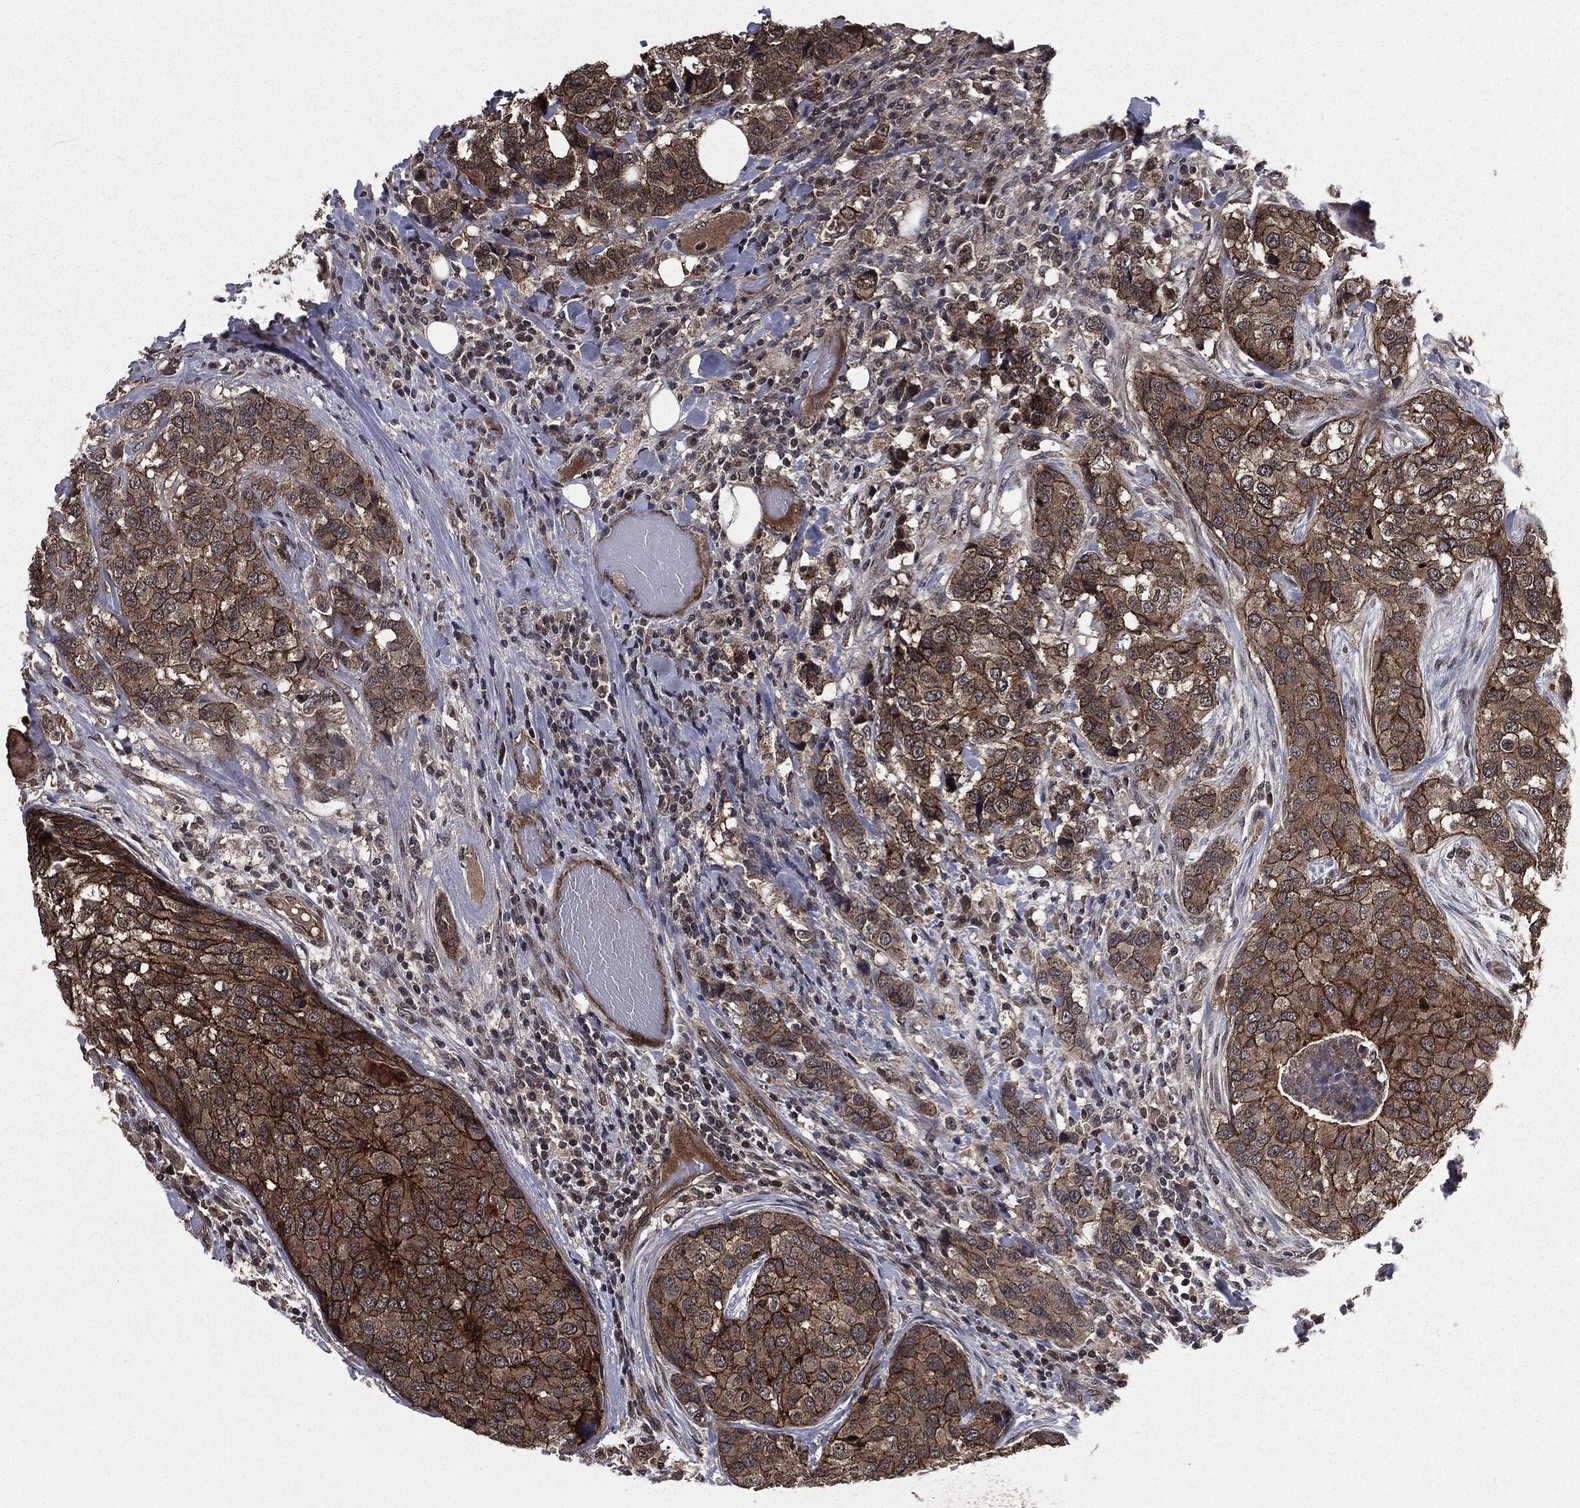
{"staining": {"intensity": "strong", "quantity": "25%-75%", "location": "cytoplasmic/membranous"}, "tissue": "breast cancer", "cell_type": "Tumor cells", "image_type": "cancer", "snomed": [{"axis": "morphology", "description": "Lobular carcinoma"}, {"axis": "topography", "description": "Breast"}], "caption": "Strong cytoplasmic/membranous positivity for a protein is present in about 25%-75% of tumor cells of breast cancer using IHC.", "gene": "PTPA", "patient": {"sex": "female", "age": 59}}